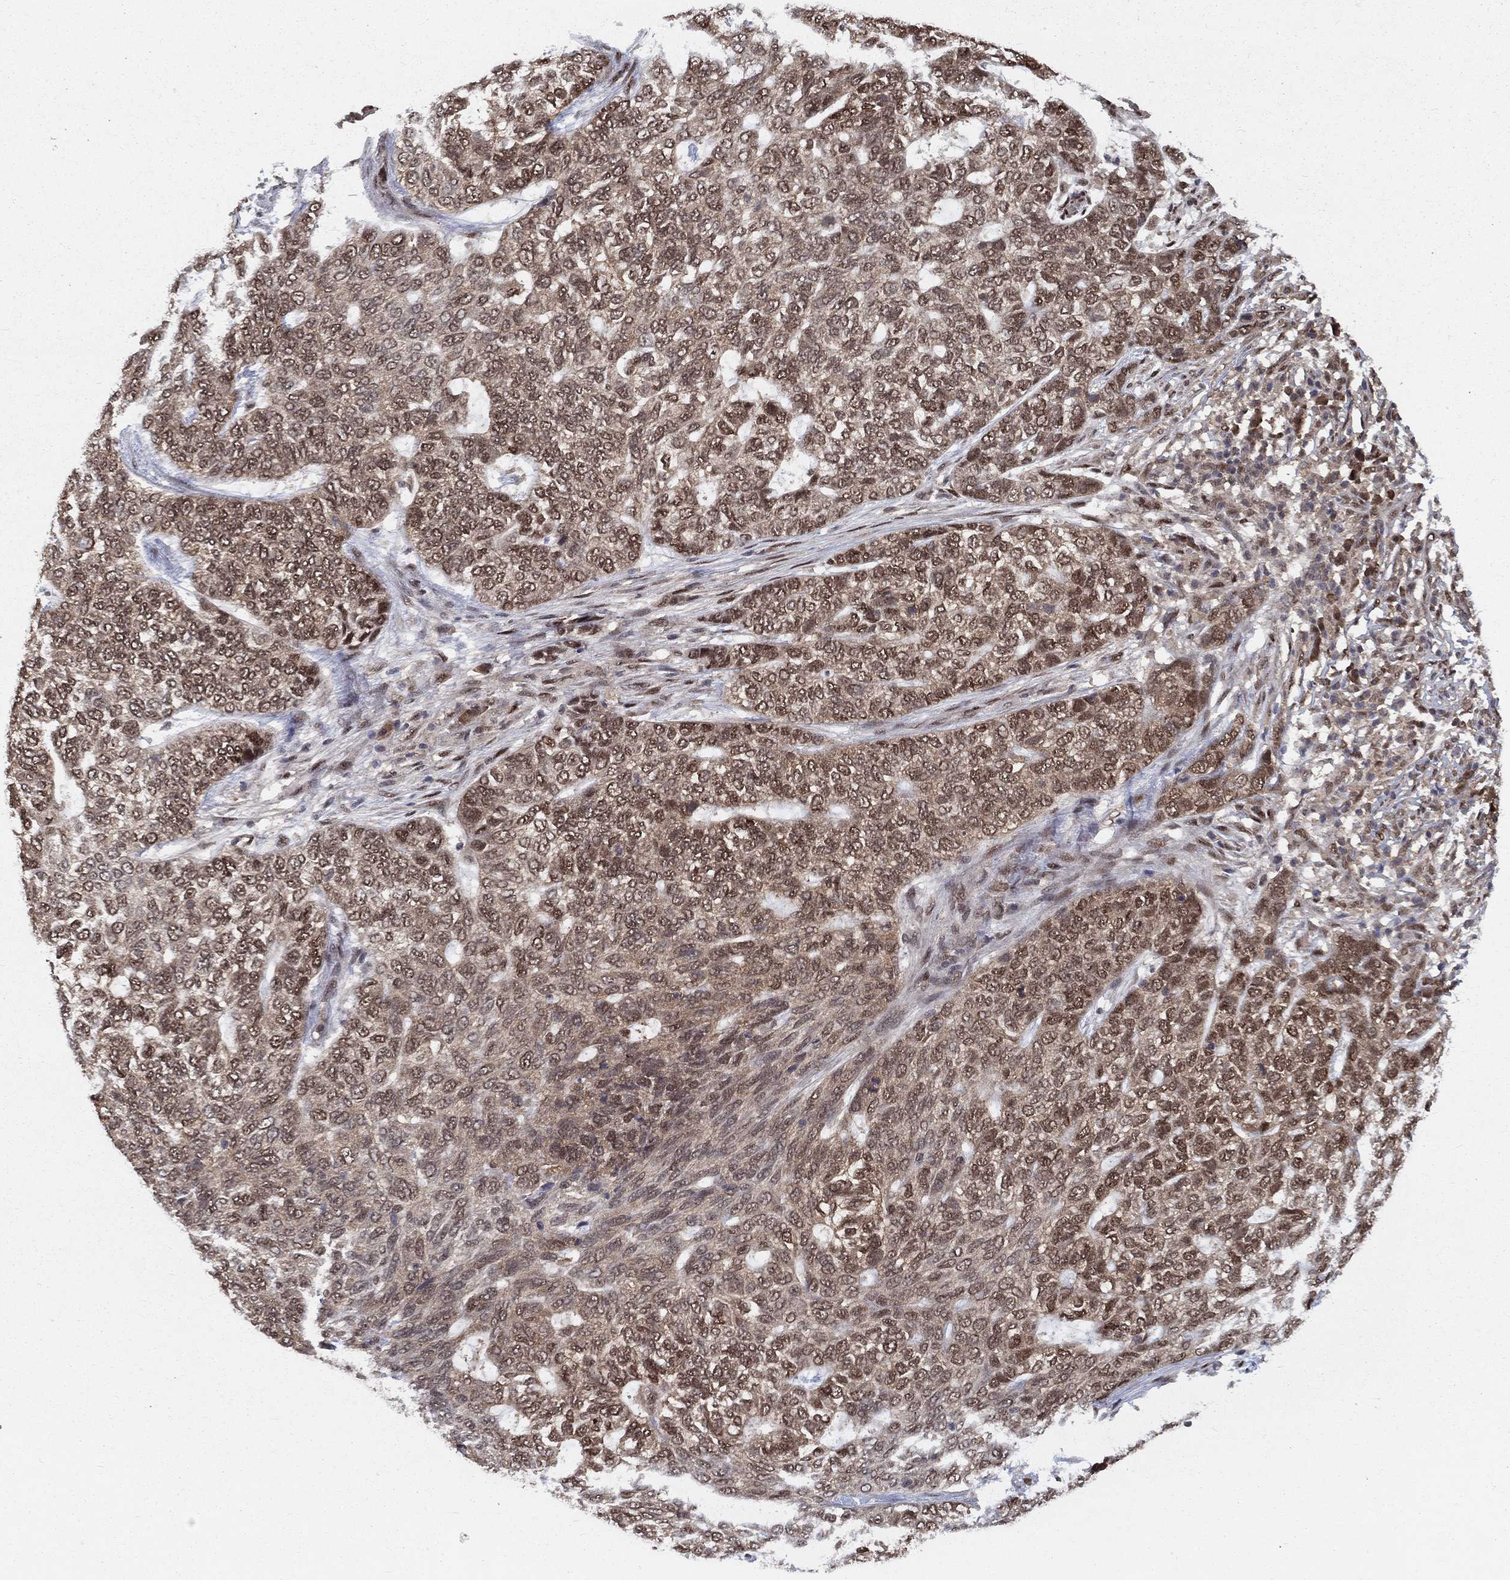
{"staining": {"intensity": "moderate", "quantity": "<25%", "location": "nuclear"}, "tissue": "skin cancer", "cell_type": "Tumor cells", "image_type": "cancer", "snomed": [{"axis": "morphology", "description": "Basal cell carcinoma"}, {"axis": "topography", "description": "Skin"}], "caption": "A photomicrograph showing moderate nuclear staining in approximately <25% of tumor cells in skin cancer, as visualized by brown immunohistochemical staining.", "gene": "CARM1", "patient": {"sex": "female", "age": 65}}